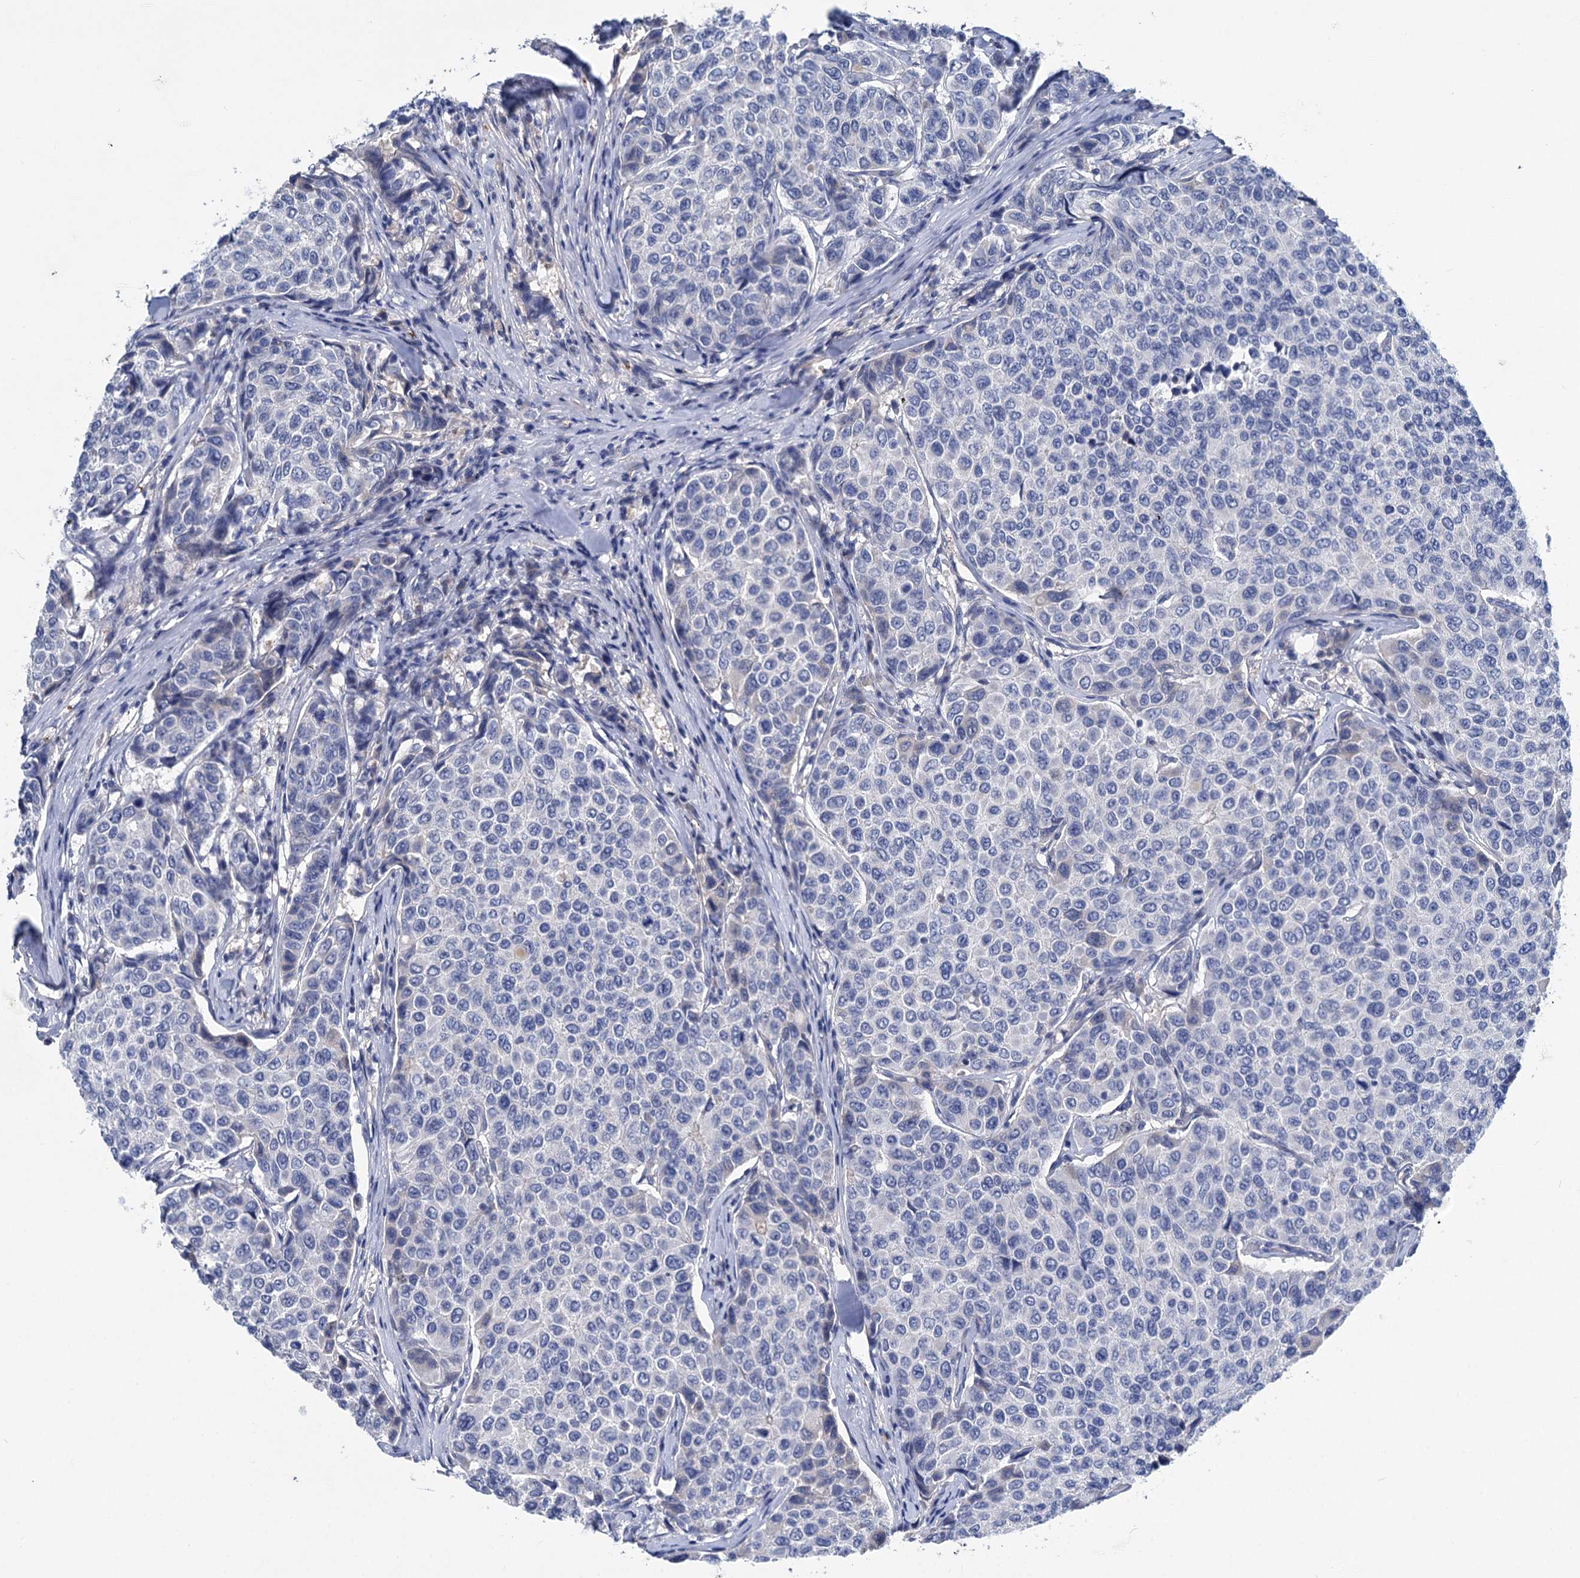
{"staining": {"intensity": "negative", "quantity": "none", "location": "none"}, "tissue": "breast cancer", "cell_type": "Tumor cells", "image_type": "cancer", "snomed": [{"axis": "morphology", "description": "Duct carcinoma"}, {"axis": "topography", "description": "Breast"}], "caption": "A histopathology image of human breast cancer is negative for staining in tumor cells. Nuclei are stained in blue.", "gene": "CHDH", "patient": {"sex": "female", "age": 55}}